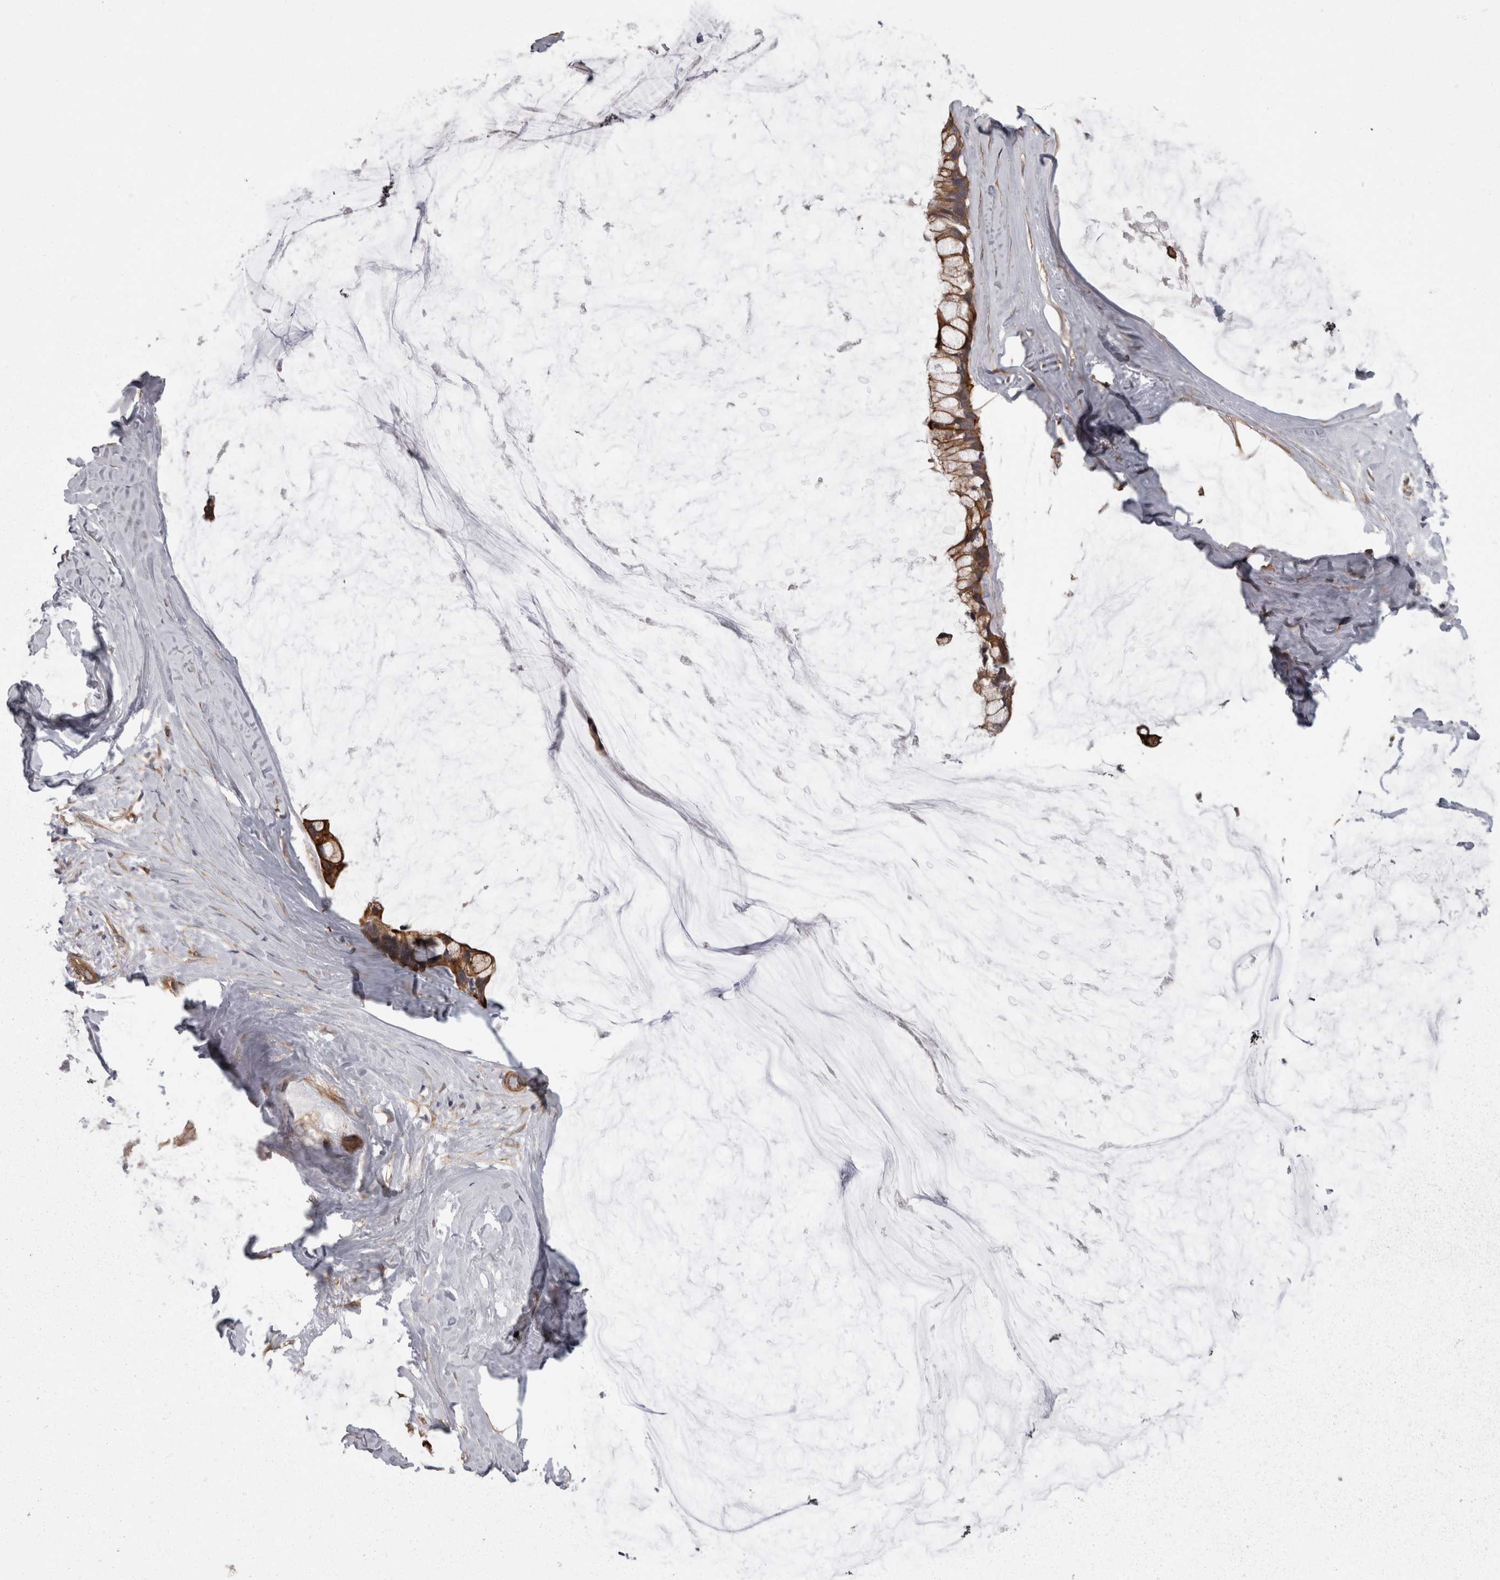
{"staining": {"intensity": "moderate", "quantity": ">75%", "location": "cytoplasmic/membranous"}, "tissue": "ovarian cancer", "cell_type": "Tumor cells", "image_type": "cancer", "snomed": [{"axis": "morphology", "description": "Cystadenocarcinoma, mucinous, NOS"}, {"axis": "topography", "description": "Ovary"}], "caption": "A brown stain shows moderate cytoplasmic/membranous positivity of a protein in human ovarian mucinous cystadenocarcinoma tumor cells.", "gene": "RMDN1", "patient": {"sex": "female", "age": 39}}